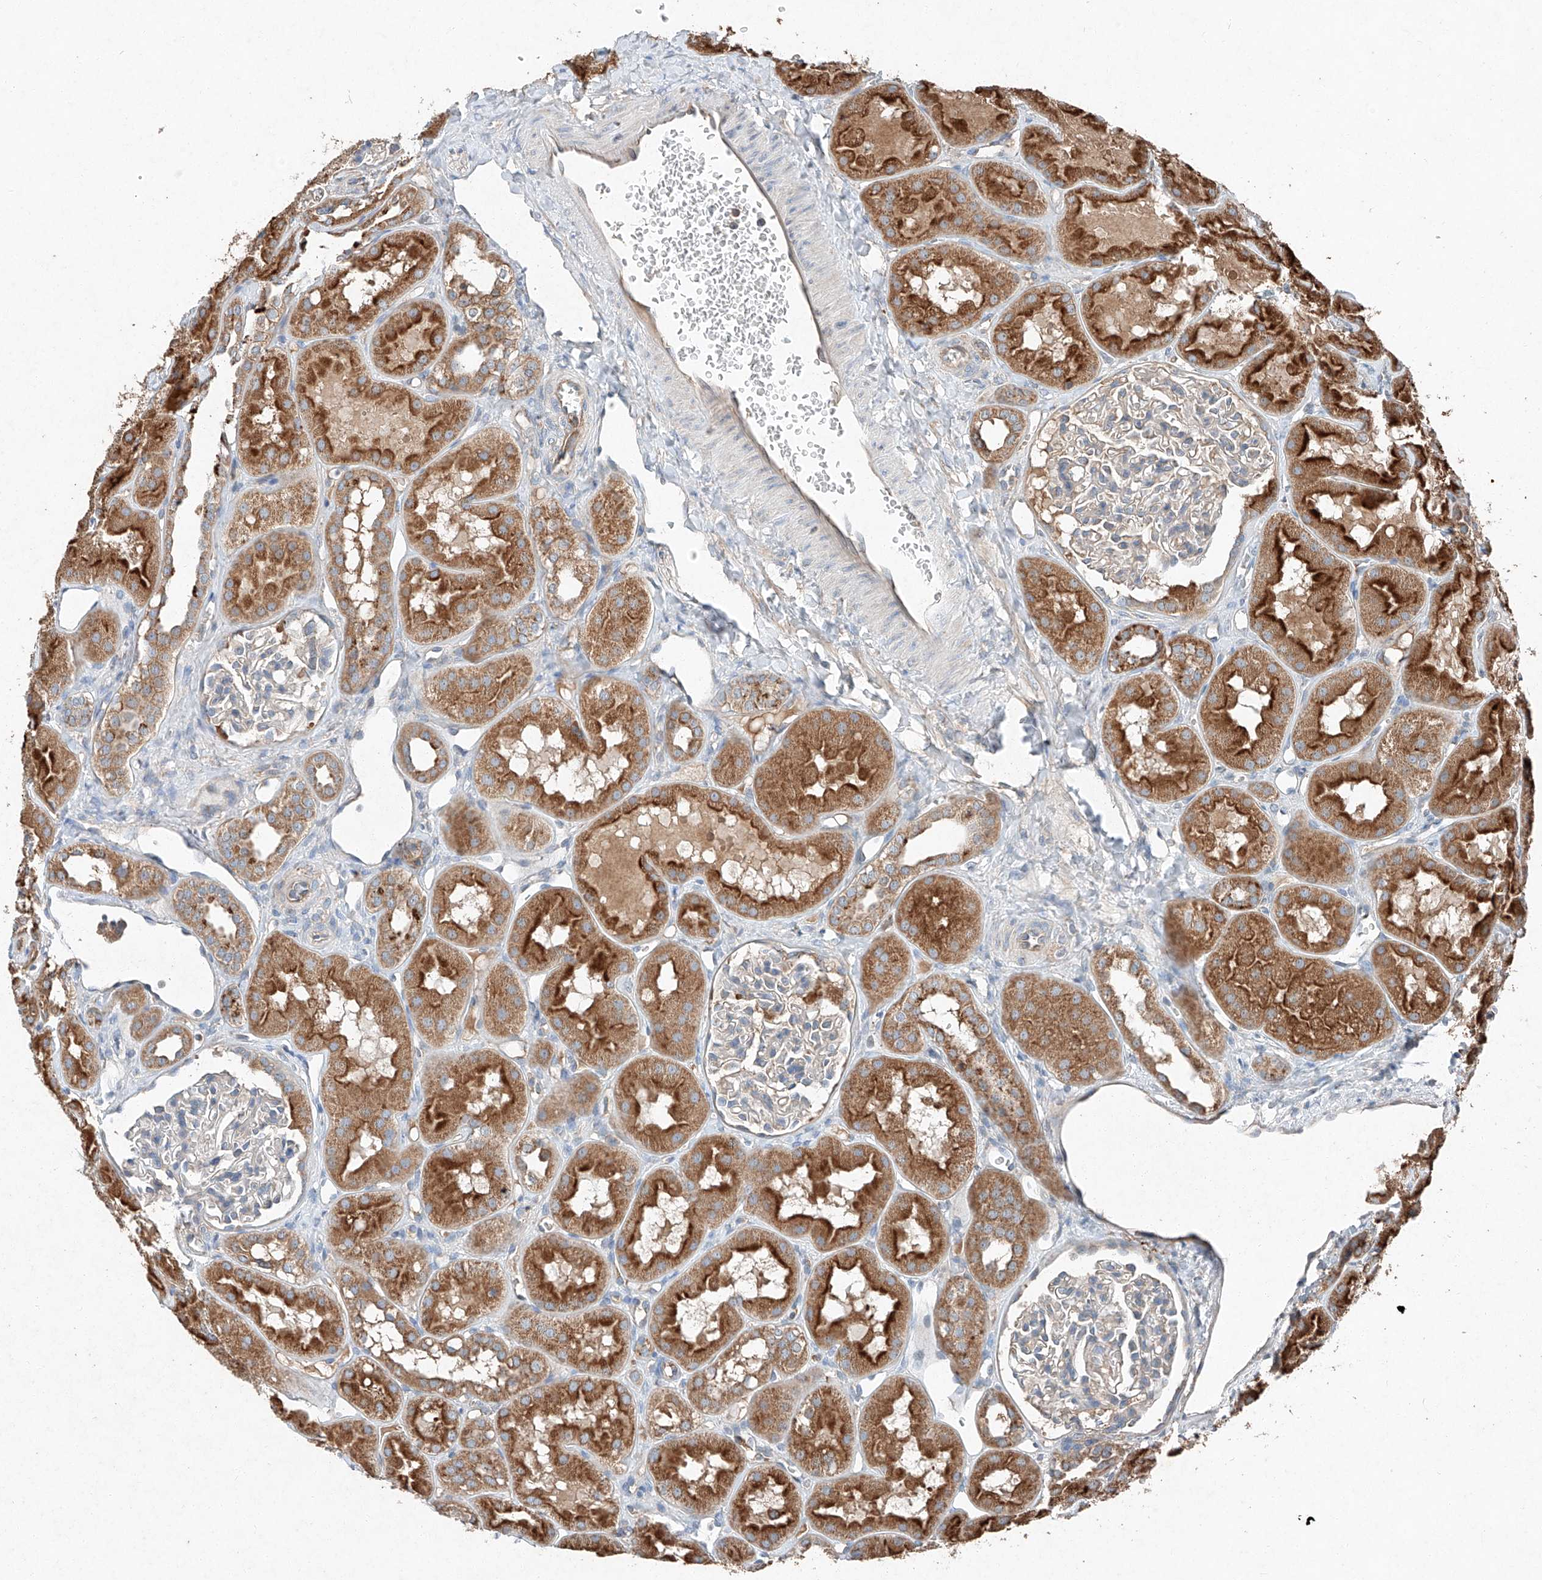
{"staining": {"intensity": "negative", "quantity": "none", "location": "none"}, "tissue": "kidney", "cell_type": "Cells in glomeruli", "image_type": "normal", "snomed": [{"axis": "morphology", "description": "Normal tissue, NOS"}, {"axis": "topography", "description": "Kidney"}], "caption": "High power microscopy image of an immunohistochemistry photomicrograph of unremarkable kidney, revealing no significant staining in cells in glomeruli.", "gene": "RUSC1", "patient": {"sex": "male", "age": 16}}